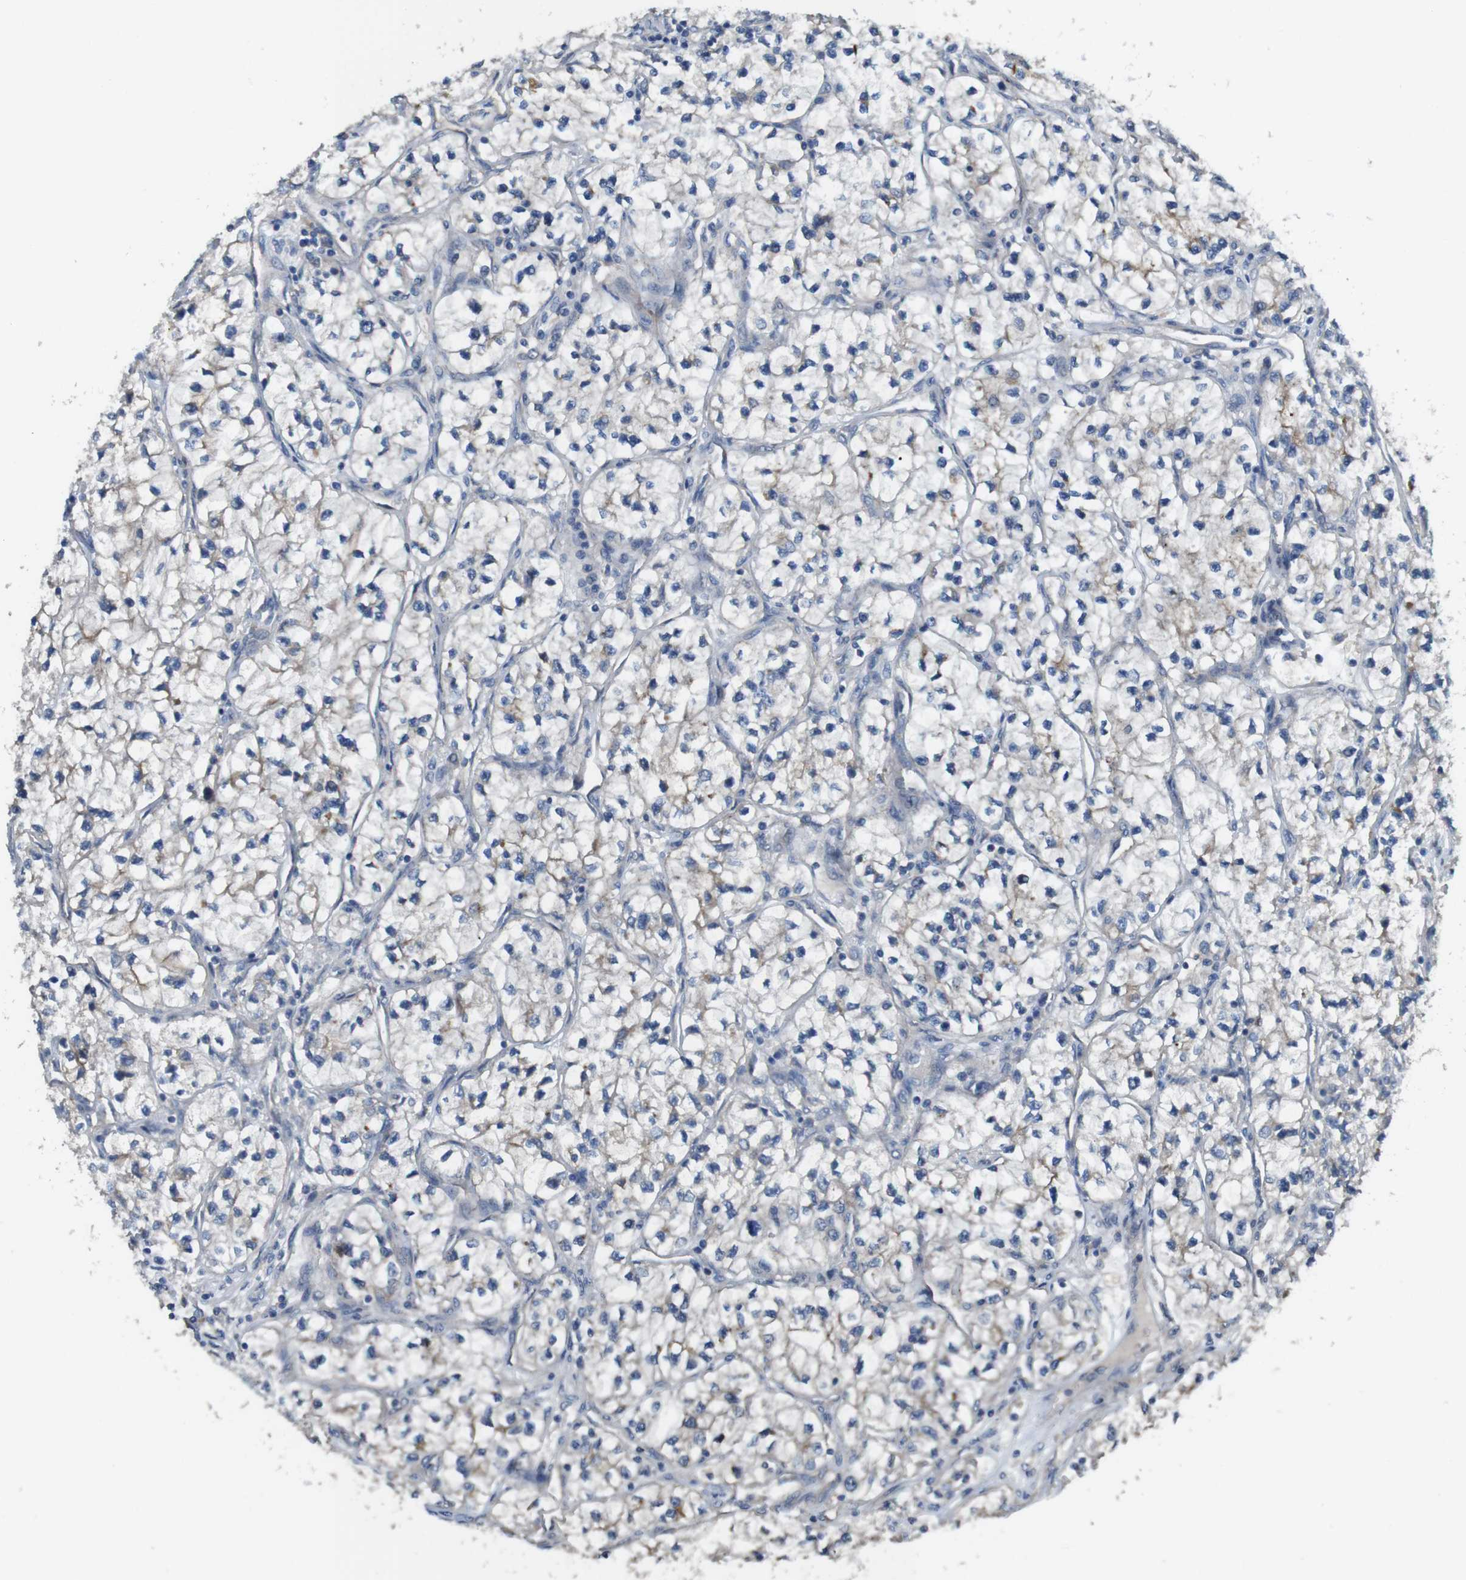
{"staining": {"intensity": "moderate", "quantity": "<25%", "location": "cytoplasmic/membranous"}, "tissue": "renal cancer", "cell_type": "Tumor cells", "image_type": "cancer", "snomed": [{"axis": "morphology", "description": "Adenocarcinoma, NOS"}, {"axis": "topography", "description": "Kidney"}], "caption": "Protein expression by IHC displays moderate cytoplasmic/membranous staining in approximately <25% of tumor cells in renal cancer (adenocarcinoma).", "gene": "CDC34", "patient": {"sex": "female", "age": 57}}